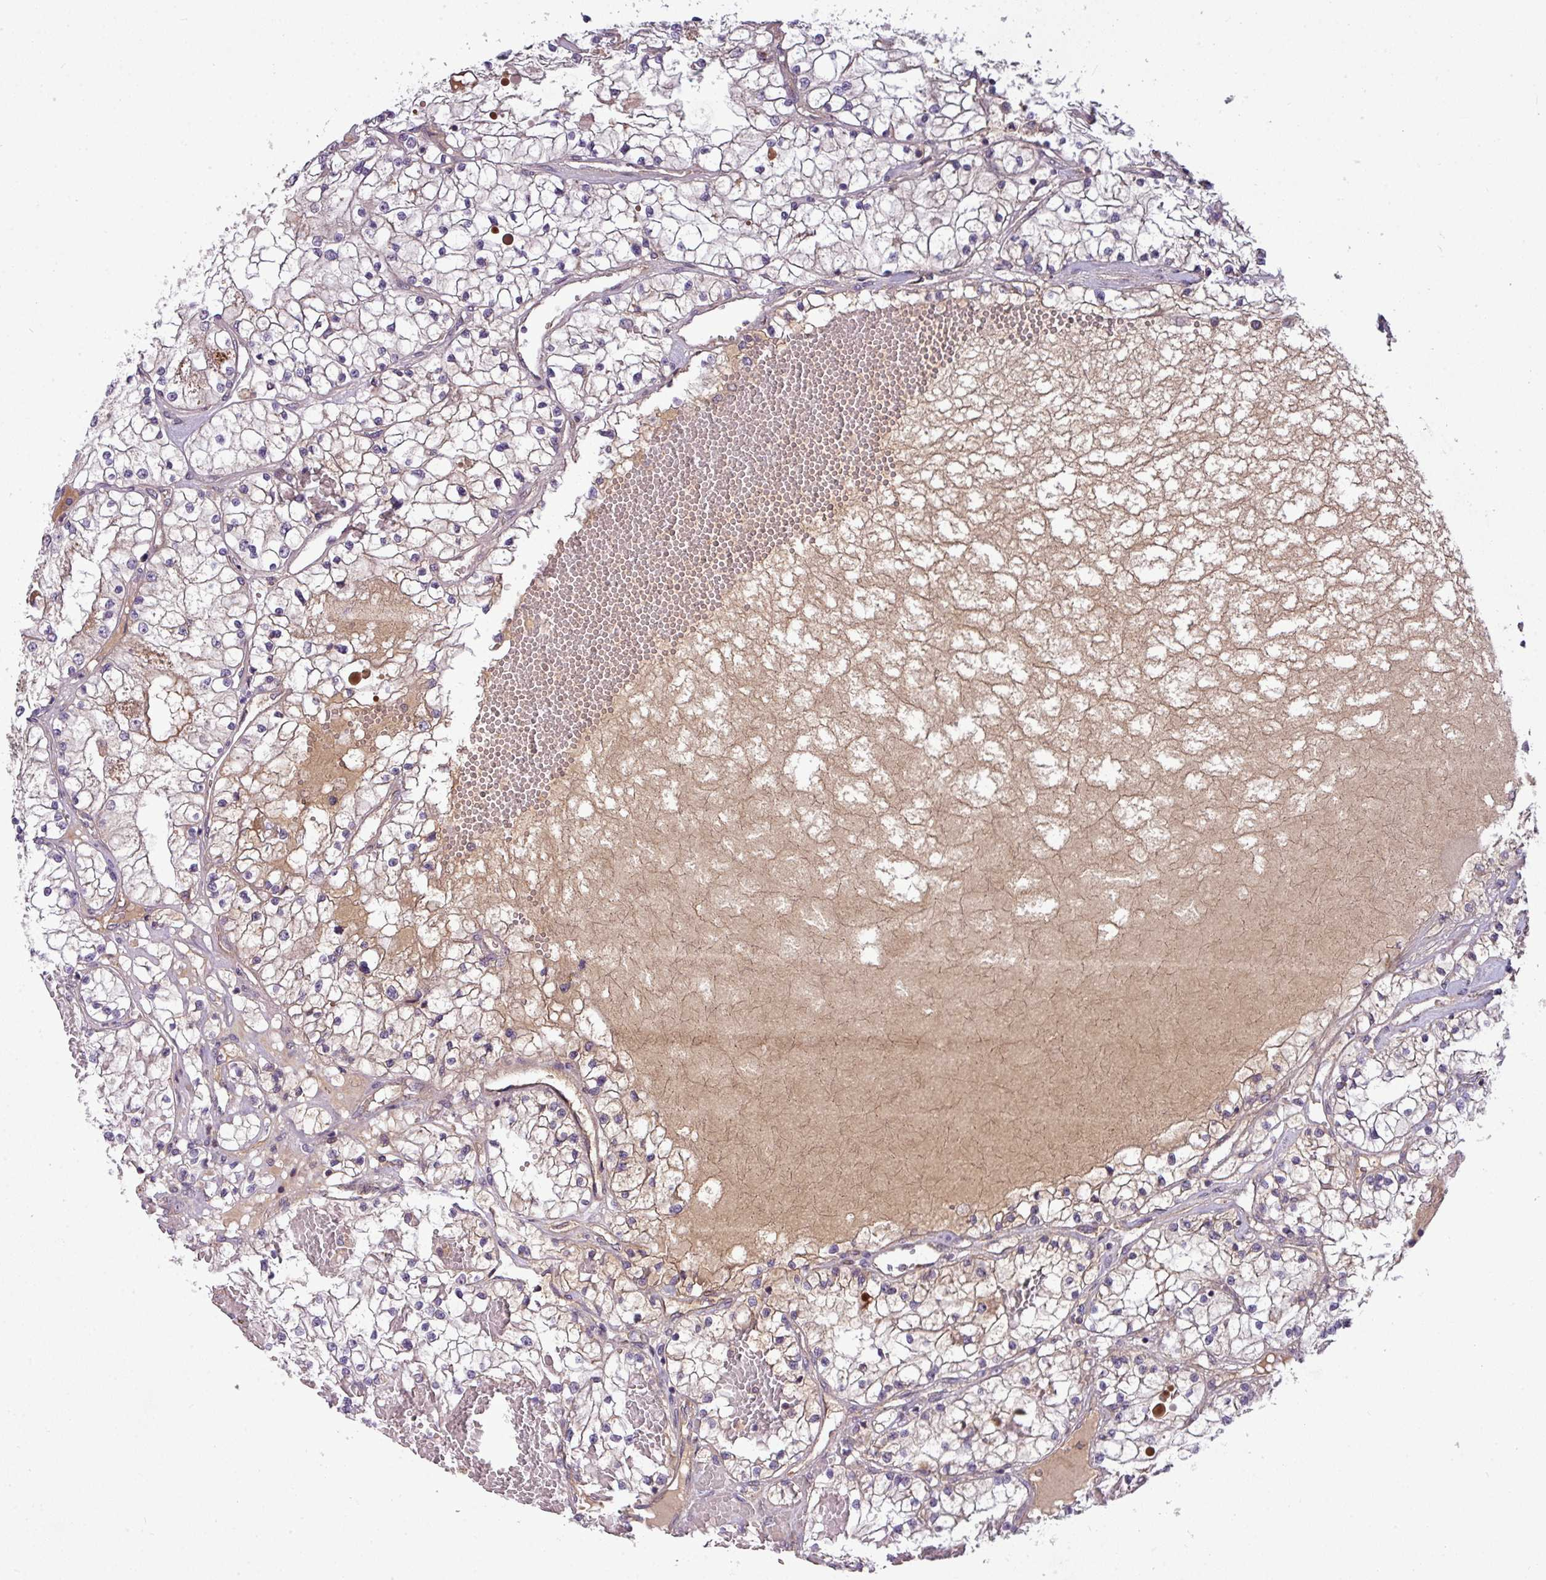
{"staining": {"intensity": "weak", "quantity": "<25%", "location": "cytoplasmic/membranous"}, "tissue": "renal cancer", "cell_type": "Tumor cells", "image_type": "cancer", "snomed": [{"axis": "morphology", "description": "Normal tissue, NOS"}, {"axis": "morphology", "description": "Adenocarcinoma, NOS"}, {"axis": "topography", "description": "Kidney"}], "caption": "This is an IHC photomicrograph of renal adenocarcinoma. There is no positivity in tumor cells.", "gene": "PAPLN", "patient": {"sex": "male", "age": 68}}